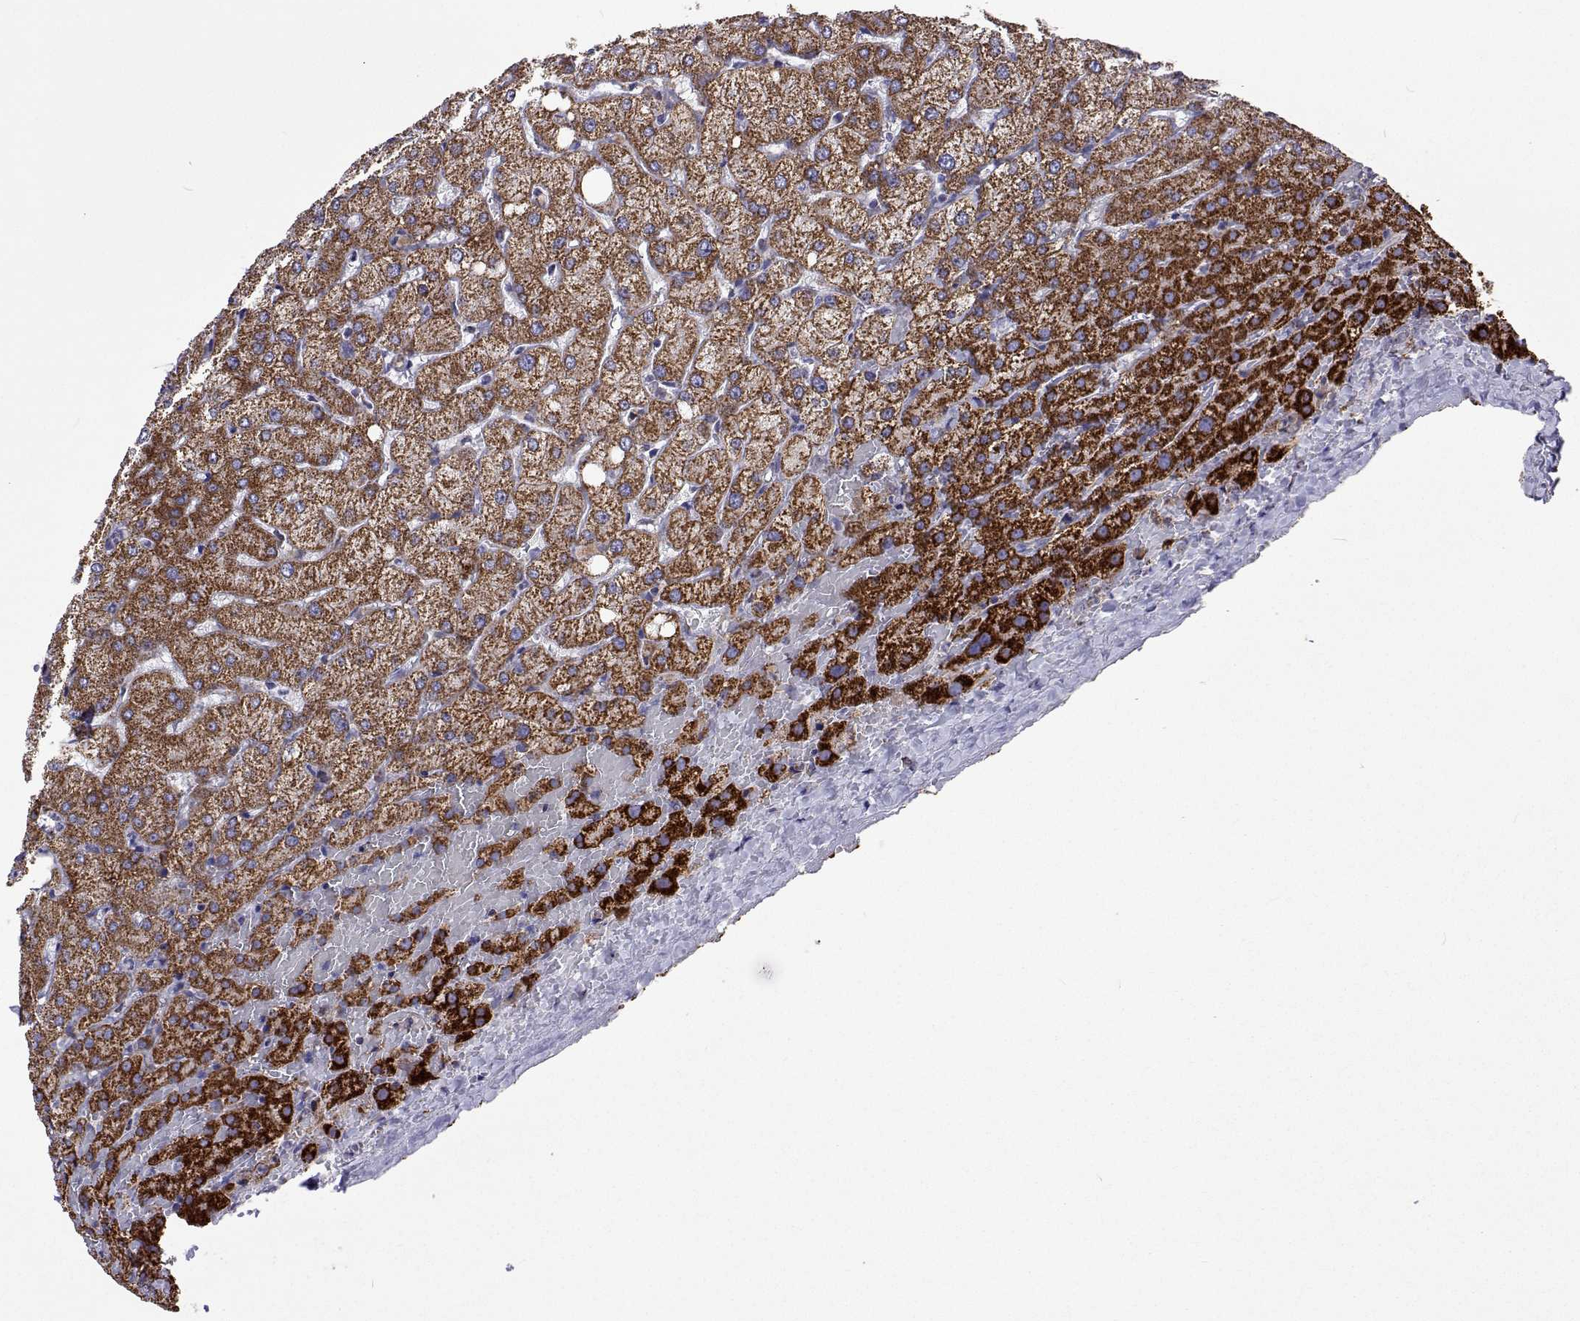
{"staining": {"intensity": "moderate", "quantity": "25%-75%", "location": "cytoplasmic/membranous"}, "tissue": "liver", "cell_type": "Cholangiocytes", "image_type": "normal", "snomed": [{"axis": "morphology", "description": "Normal tissue, NOS"}, {"axis": "topography", "description": "Liver"}], "caption": "Approximately 25%-75% of cholangiocytes in unremarkable human liver reveal moderate cytoplasmic/membranous protein expression as visualized by brown immunohistochemical staining.", "gene": "MCCC2", "patient": {"sex": "female", "age": 54}}